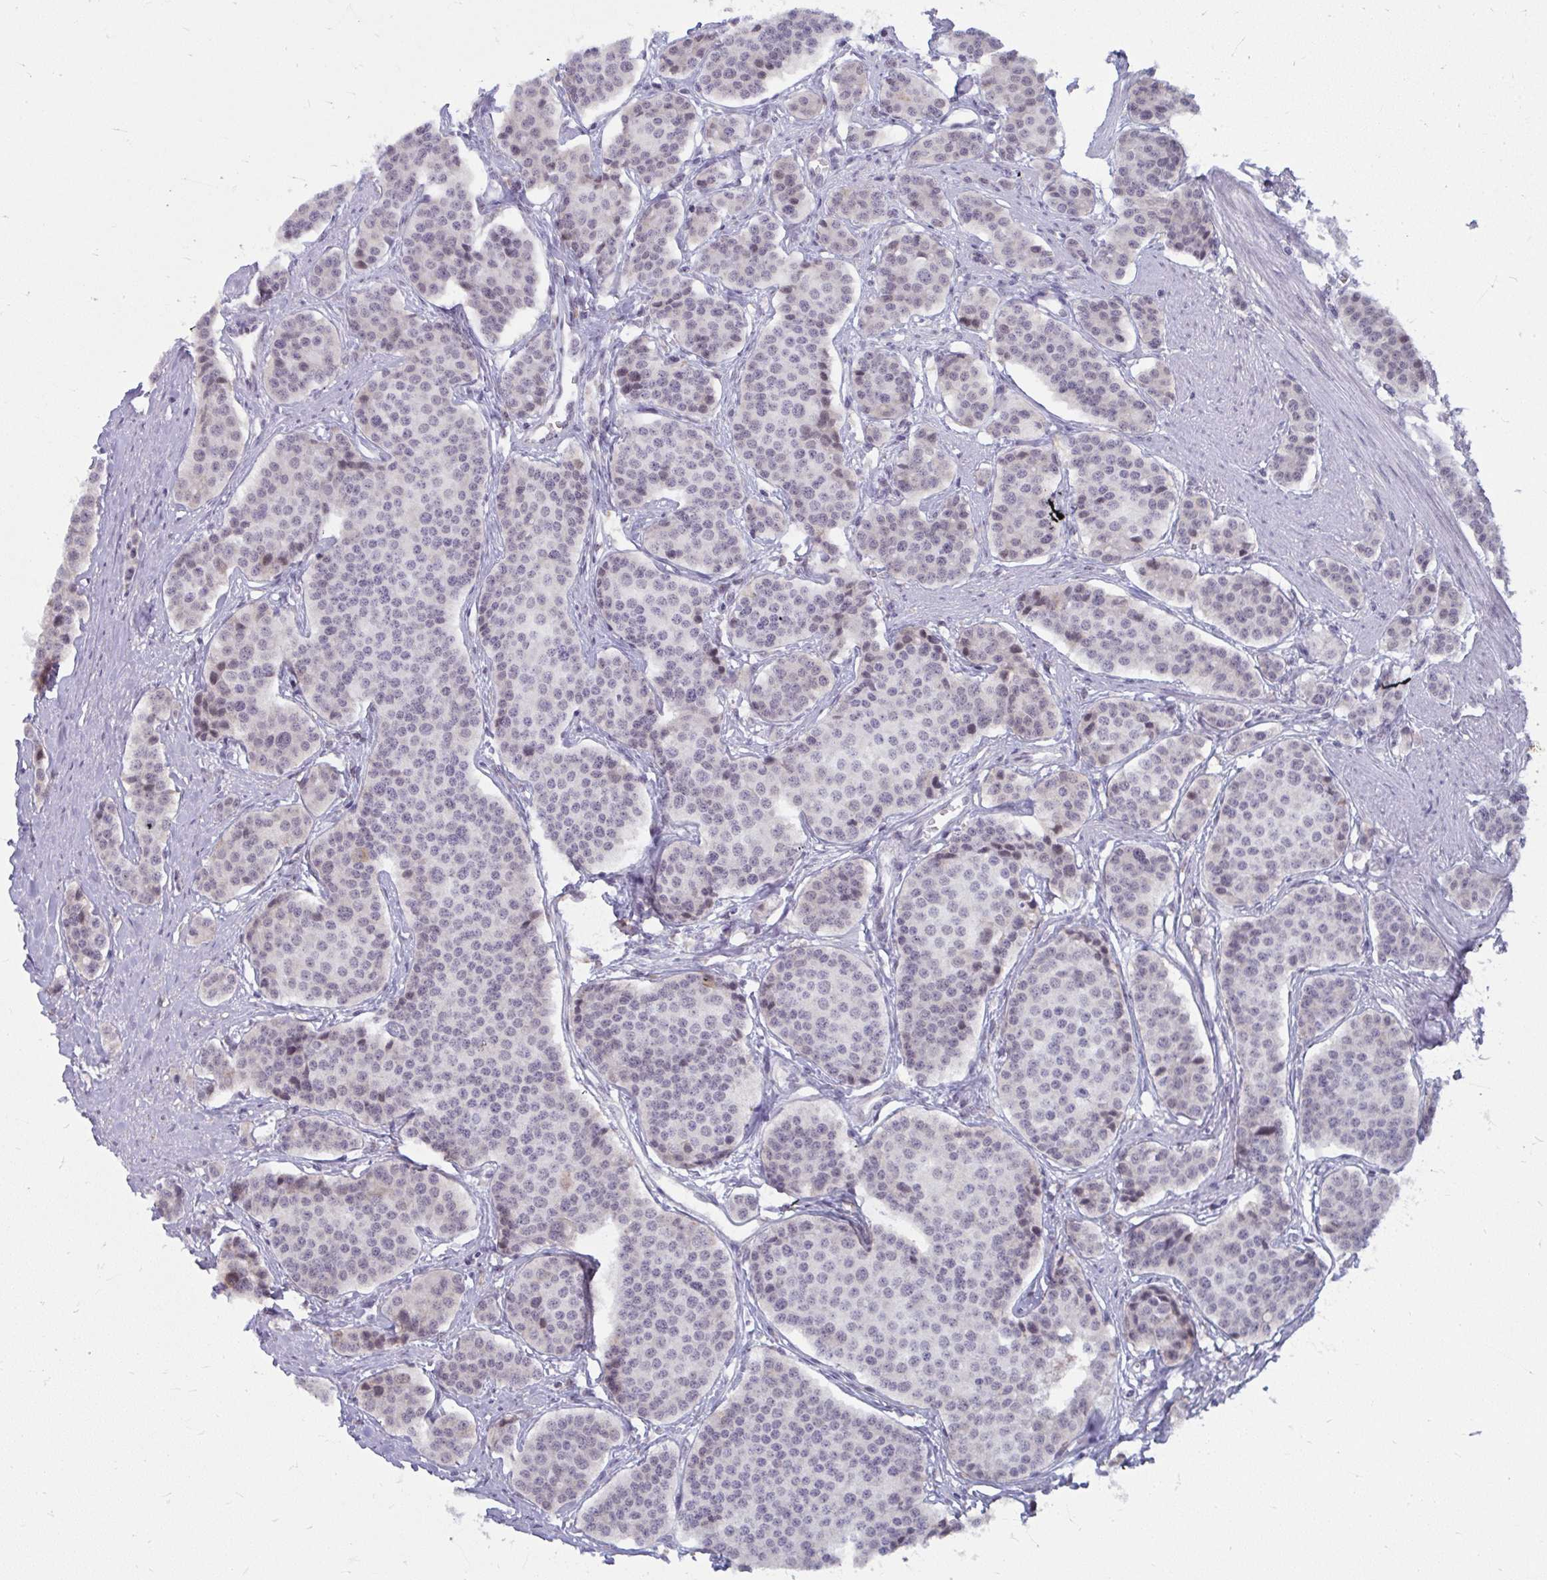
{"staining": {"intensity": "weak", "quantity": "<25%", "location": "nuclear"}, "tissue": "carcinoid", "cell_type": "Tumor cells", "image_type": "cancer", "snomed": [{"axis": "morphology", "description": "Carcinoid, malignant, NOS"}, {"axis": "topography", "description": "Small intestine"}], "caption": "Immunohistochemical staining of malignant carcinoid exhibits no significant expression in tumor cells. Brightfield microscopy of immunohistochemistry (IHC) stained with DAB (3,3'-diaminobenzidine) (brown) and hematoxylin (blue), captured at high magnification.", "gene": "NMNAT1", "patient": {"sex": "male", "age": 60}}